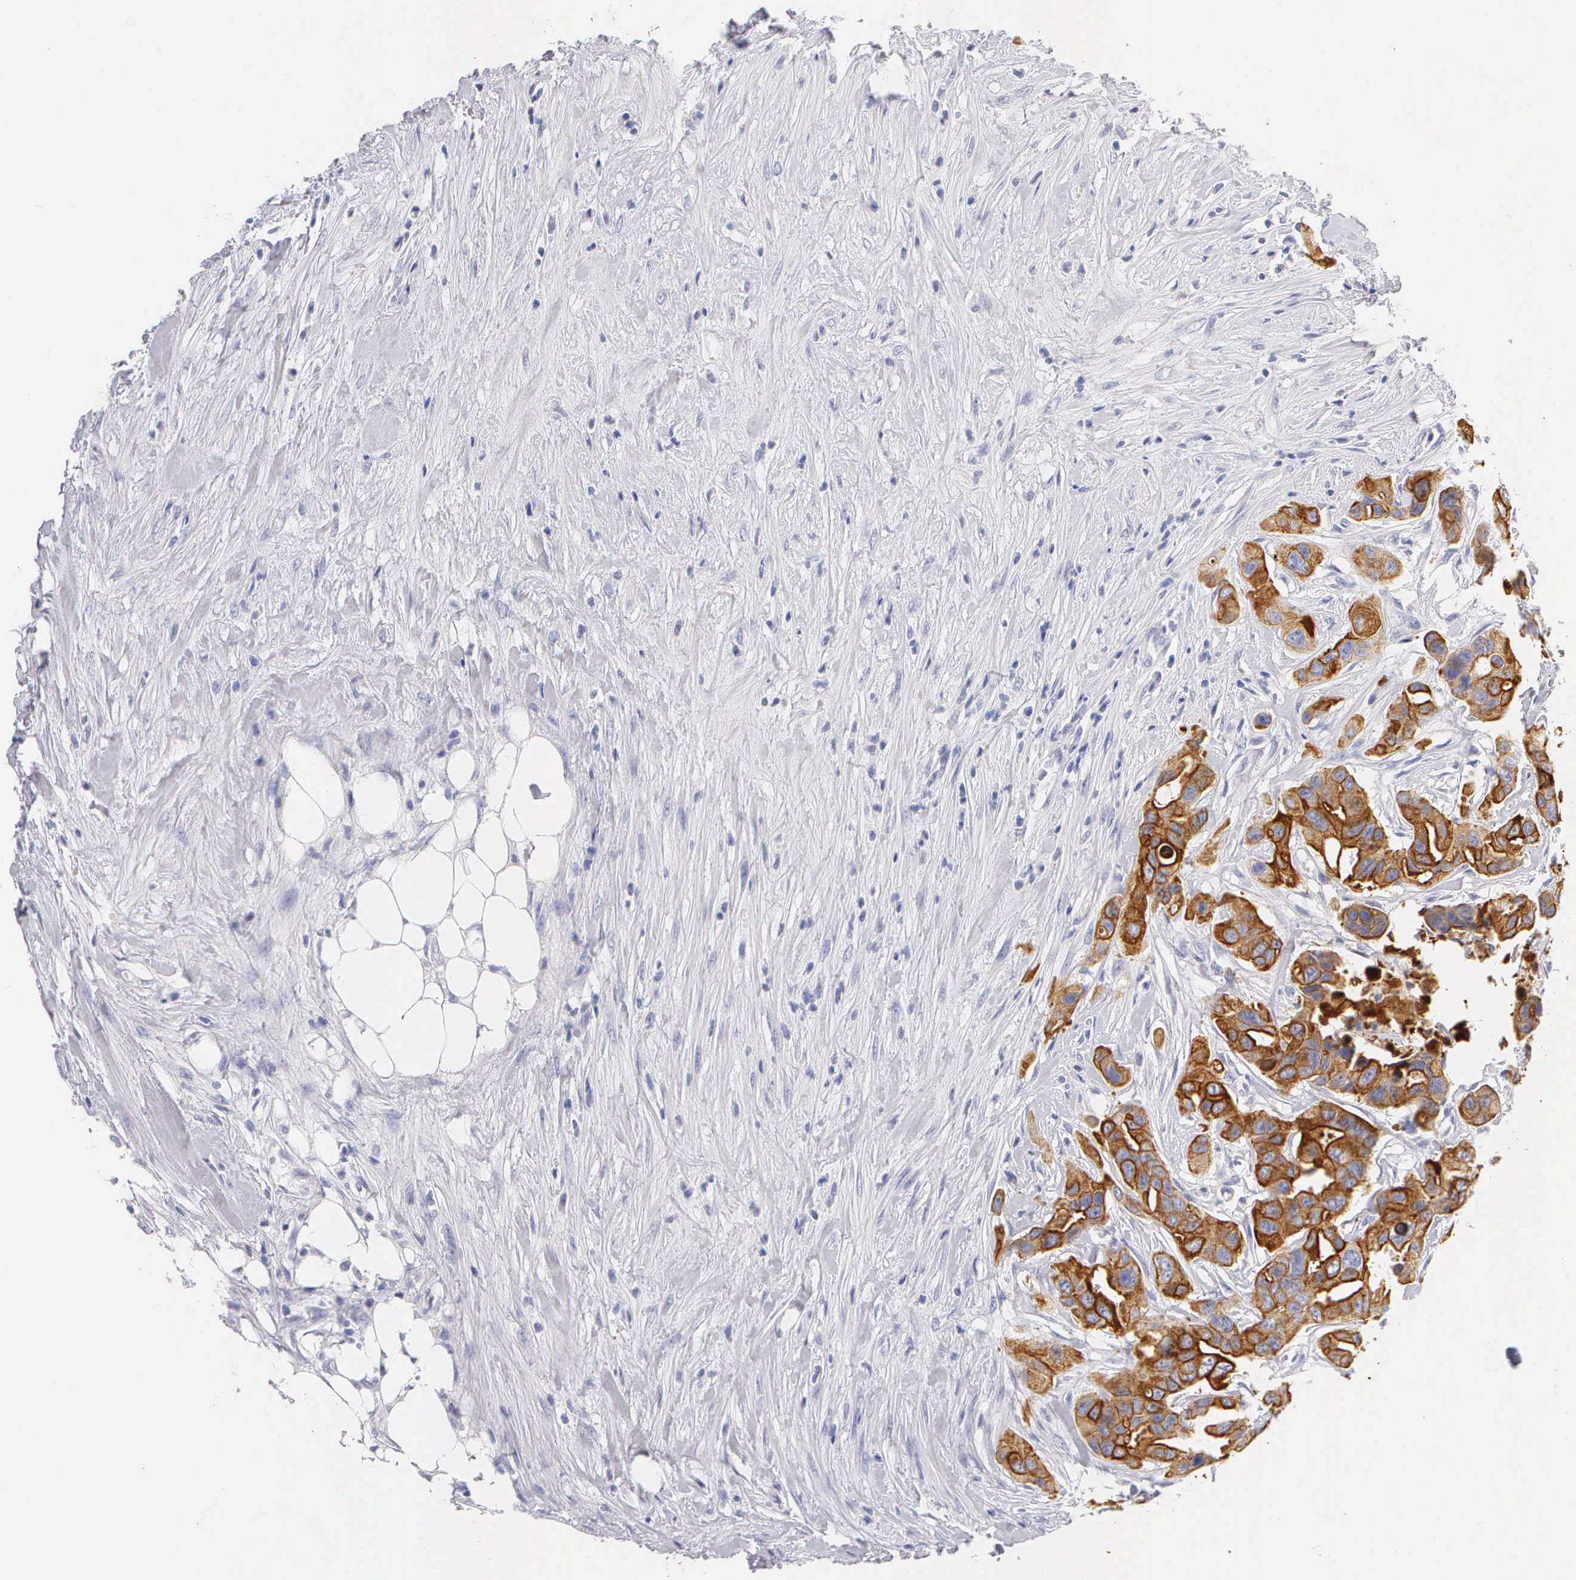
{"staining": {"intensity": "strong", "quantity": ">75%", "location": "cytoplasmic/membranous"}, "tissue": "colorectal cancer", "cell_type": "Tumor cells", "image_type": "cancer", "snomed": [{"axis": "morphology", "description": "Adenocarcinoma, NOS"}, {"axis": "topography", "description": "Colon"}], "caption": "Immunohistochemistry of human colorectal adenocarcinoma exhibits high levels of strong cytoplasmic/membranous expression in about >75% of tumor cells.", "gene": "KRT17", "patient": {"sex": "female", "age": 70}}